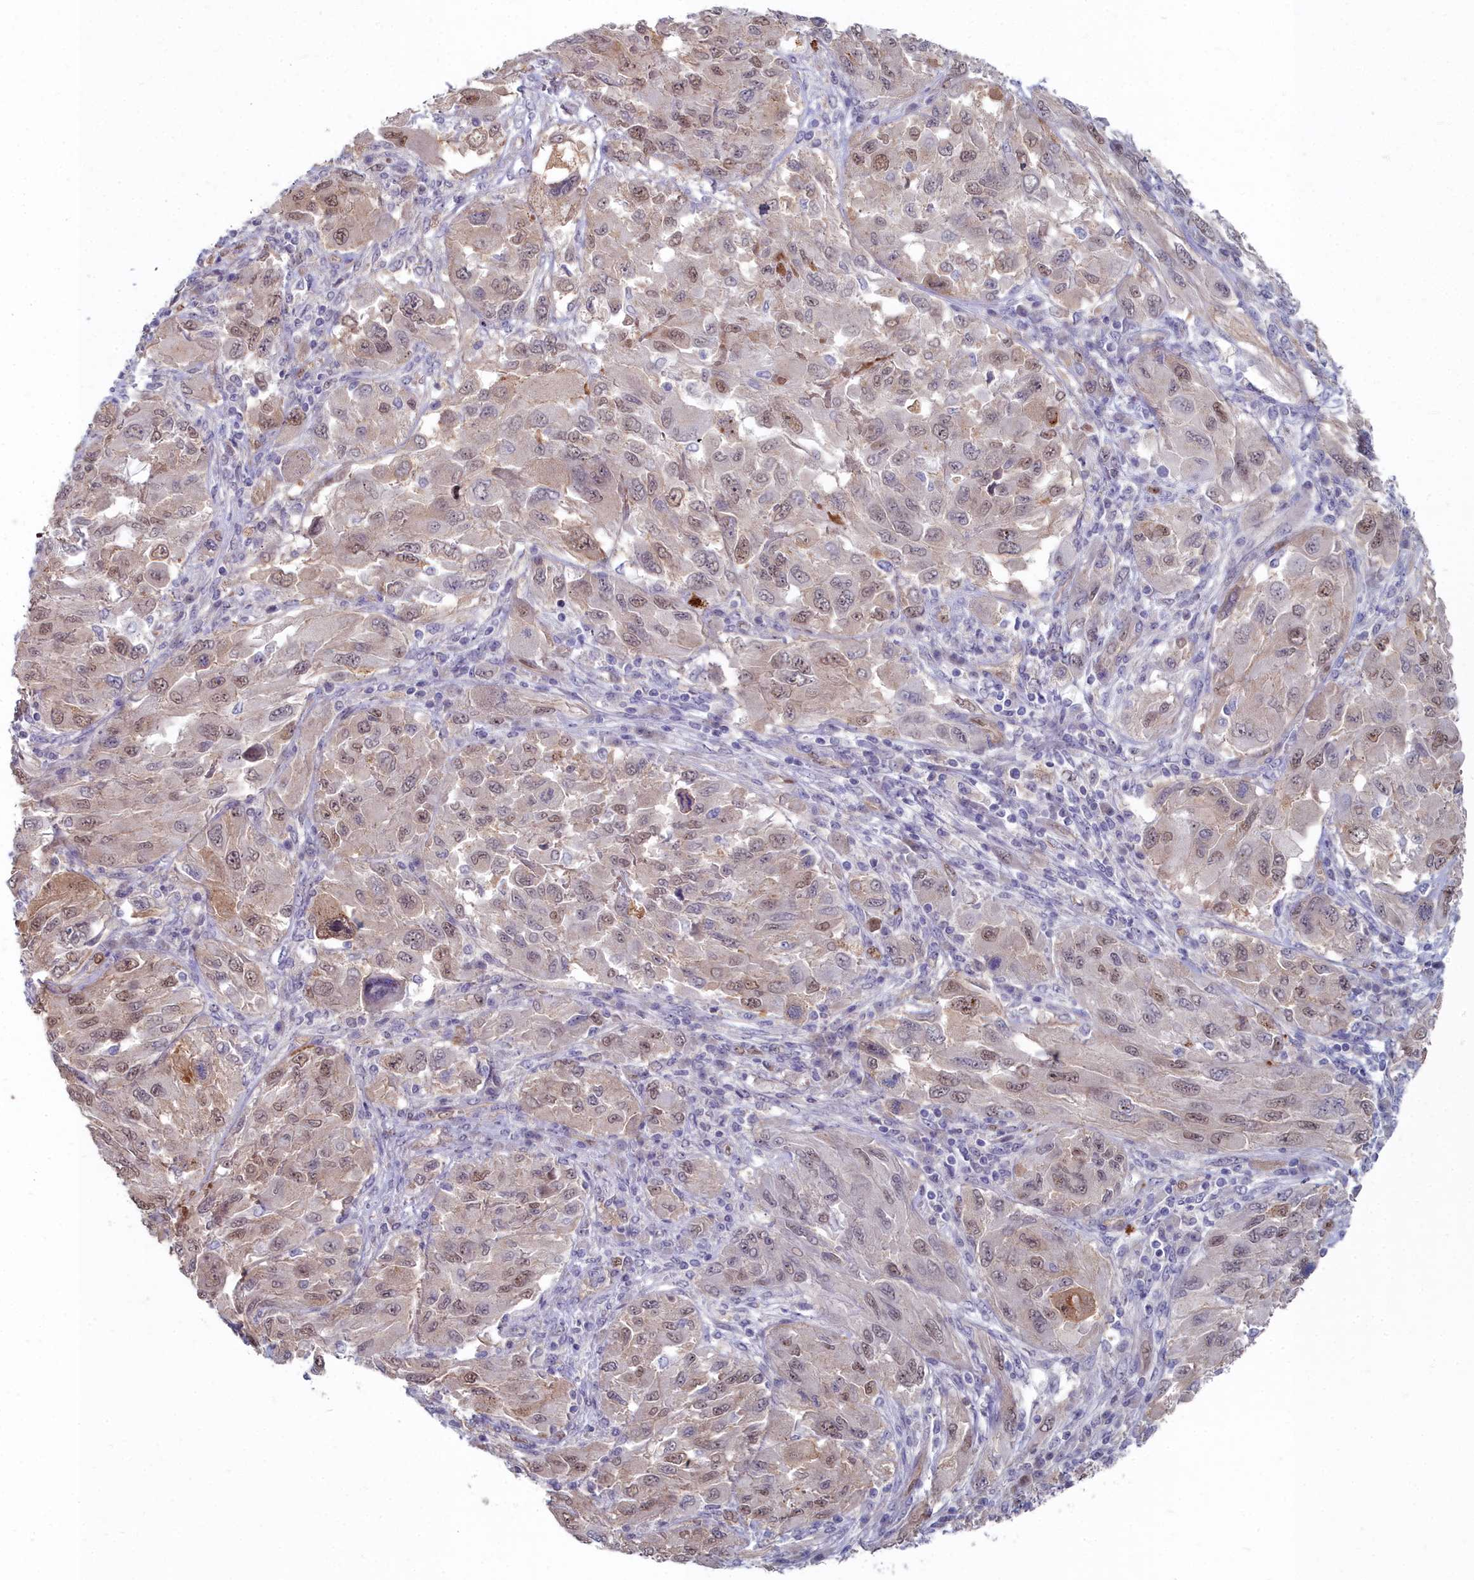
{"staining": {"intensity": "weak", "quantity": "25%-75%", "location": "nuclear"}, "tissue": "melanoma", "cell_type": "Tumor cells", "image_type": "cancer", "snomed": [{"axis": "morphology", "description": "Malignant melanoma, NOS"}, {"axis": "topography", "description": "Skin"}], "caption": "Protein expression analysis of melanoma exhibits weak nuclear staining in about 25%-75% of tumor cells.", "gene": "RPS27A", "patient": {"sex": "female", "age": 91}}